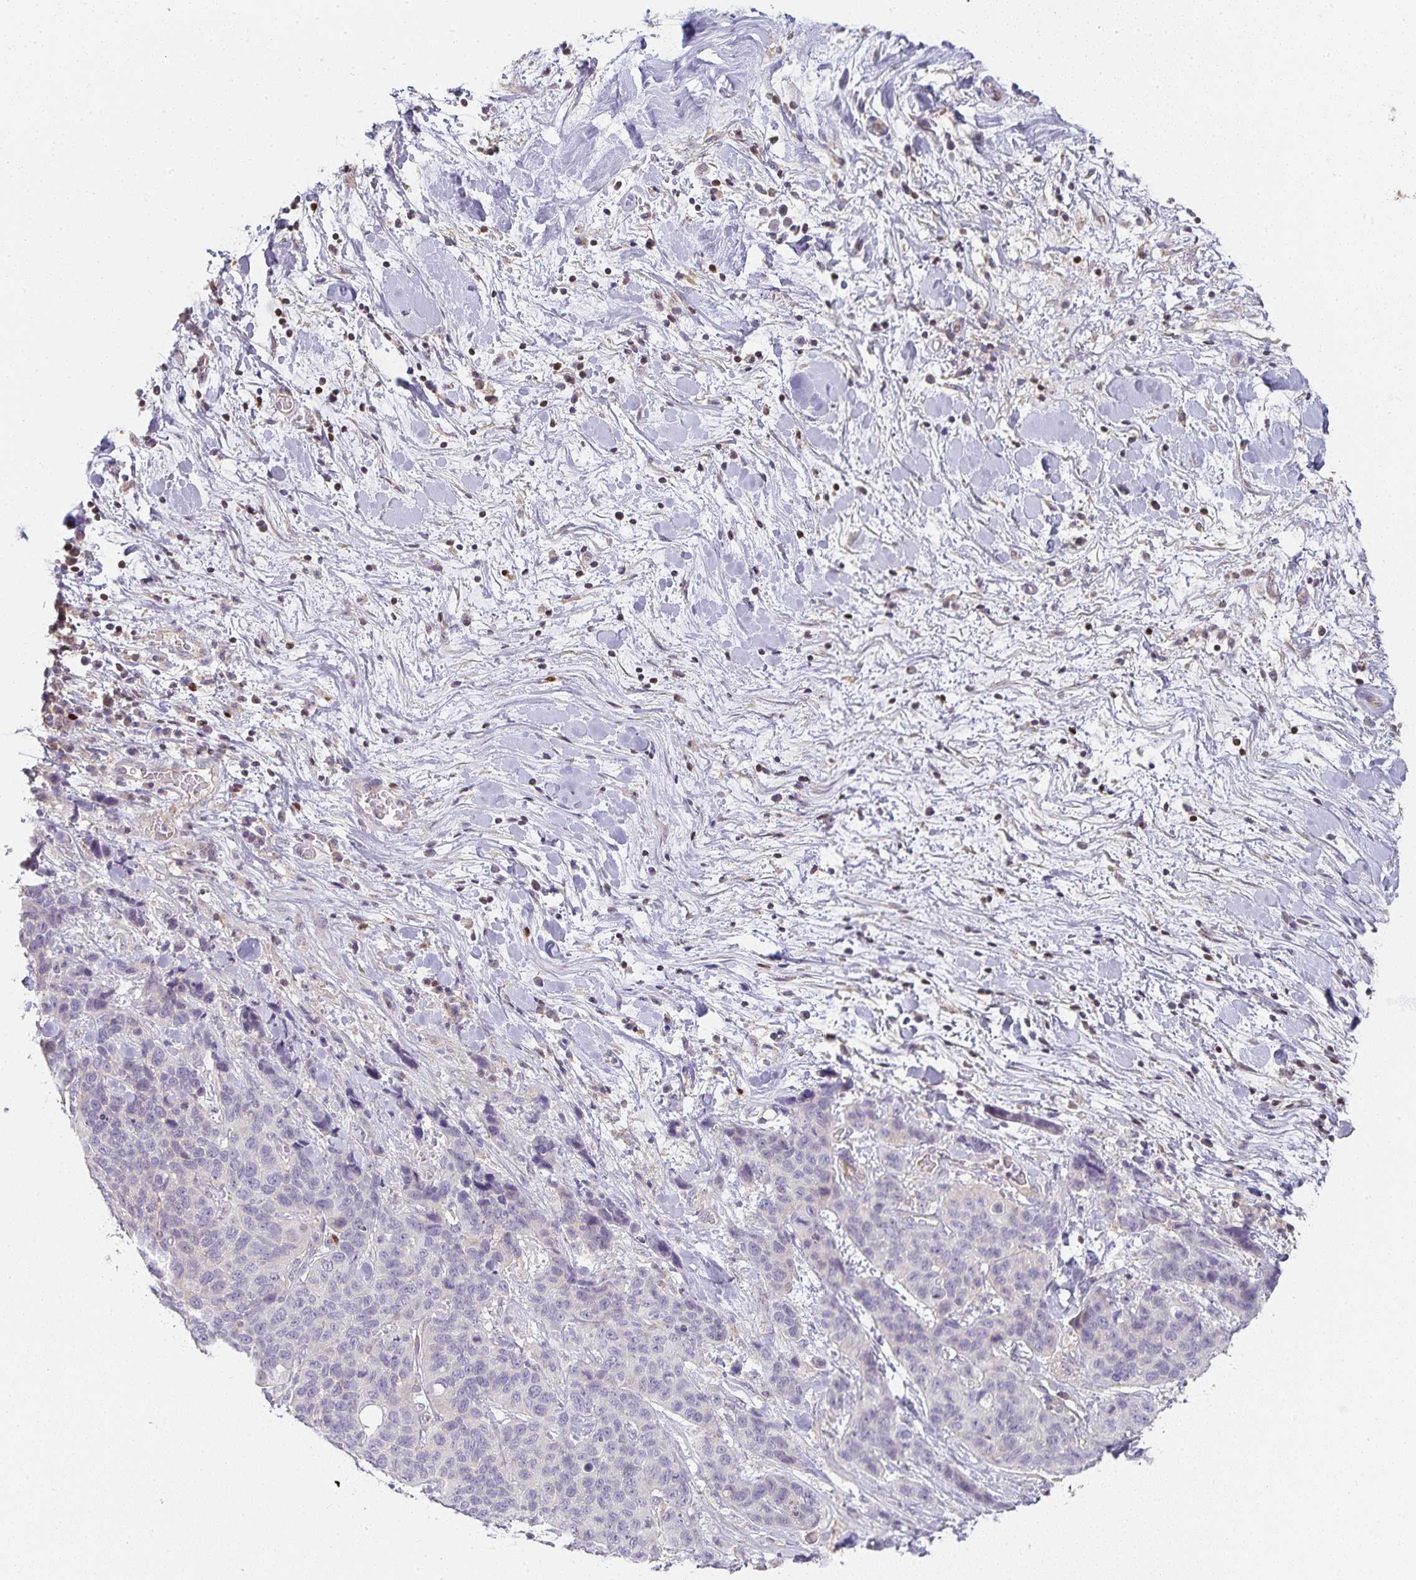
{"staining": {"intensity": "negative", "quantity": "none", "location": "none"}, "tissue": "lung cancer", "cell_type": "Tumor cells", "image_type": "cancer", "snomed": [{"axis": "morphology", "description": "Squamous cell carcinoma, NOS"}, {"axis": "topography", "description": "Lung"}], "caption": "Tumor cells are negative for protein expression in human lung cancer.", "gene": "GATA3", "patient": {"sex": "male", "age": 62}}